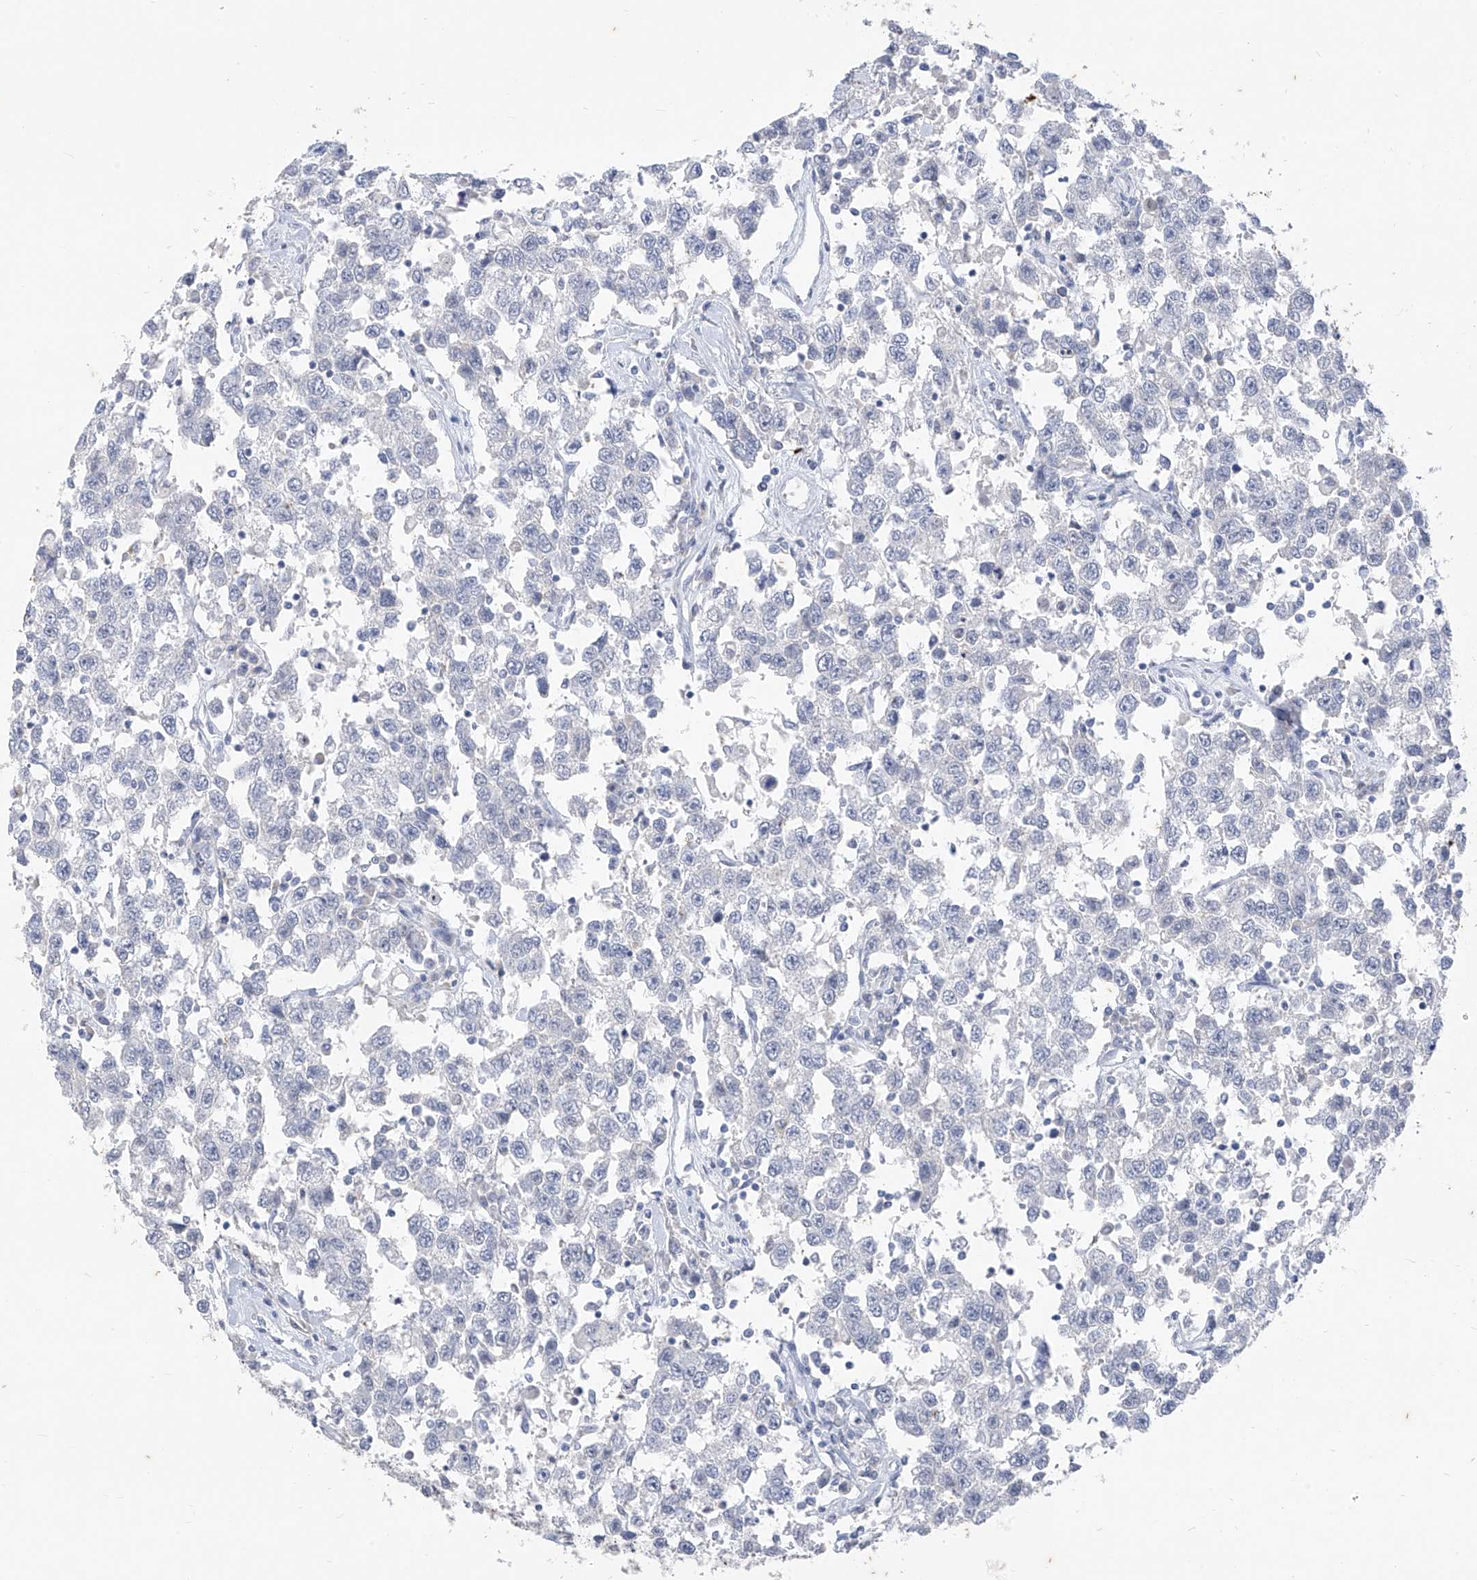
{"staining": {"intensity": "negative", "quantity": "none", "location": "none"}, "tissue": "testis cancer", "cell_type": "Tumor cells", "image_type": "cancer", "snomed": [{"axis": "morphology", "description": "Seminoma, NOS"}, {"axis": "topography", "description": "Testis"}], "caption": "IHC of human testis seminoma reveals no positivity in tumor cells.", "gene": "CX3CR1", "patient": {"sex": "male", "age": 41}}